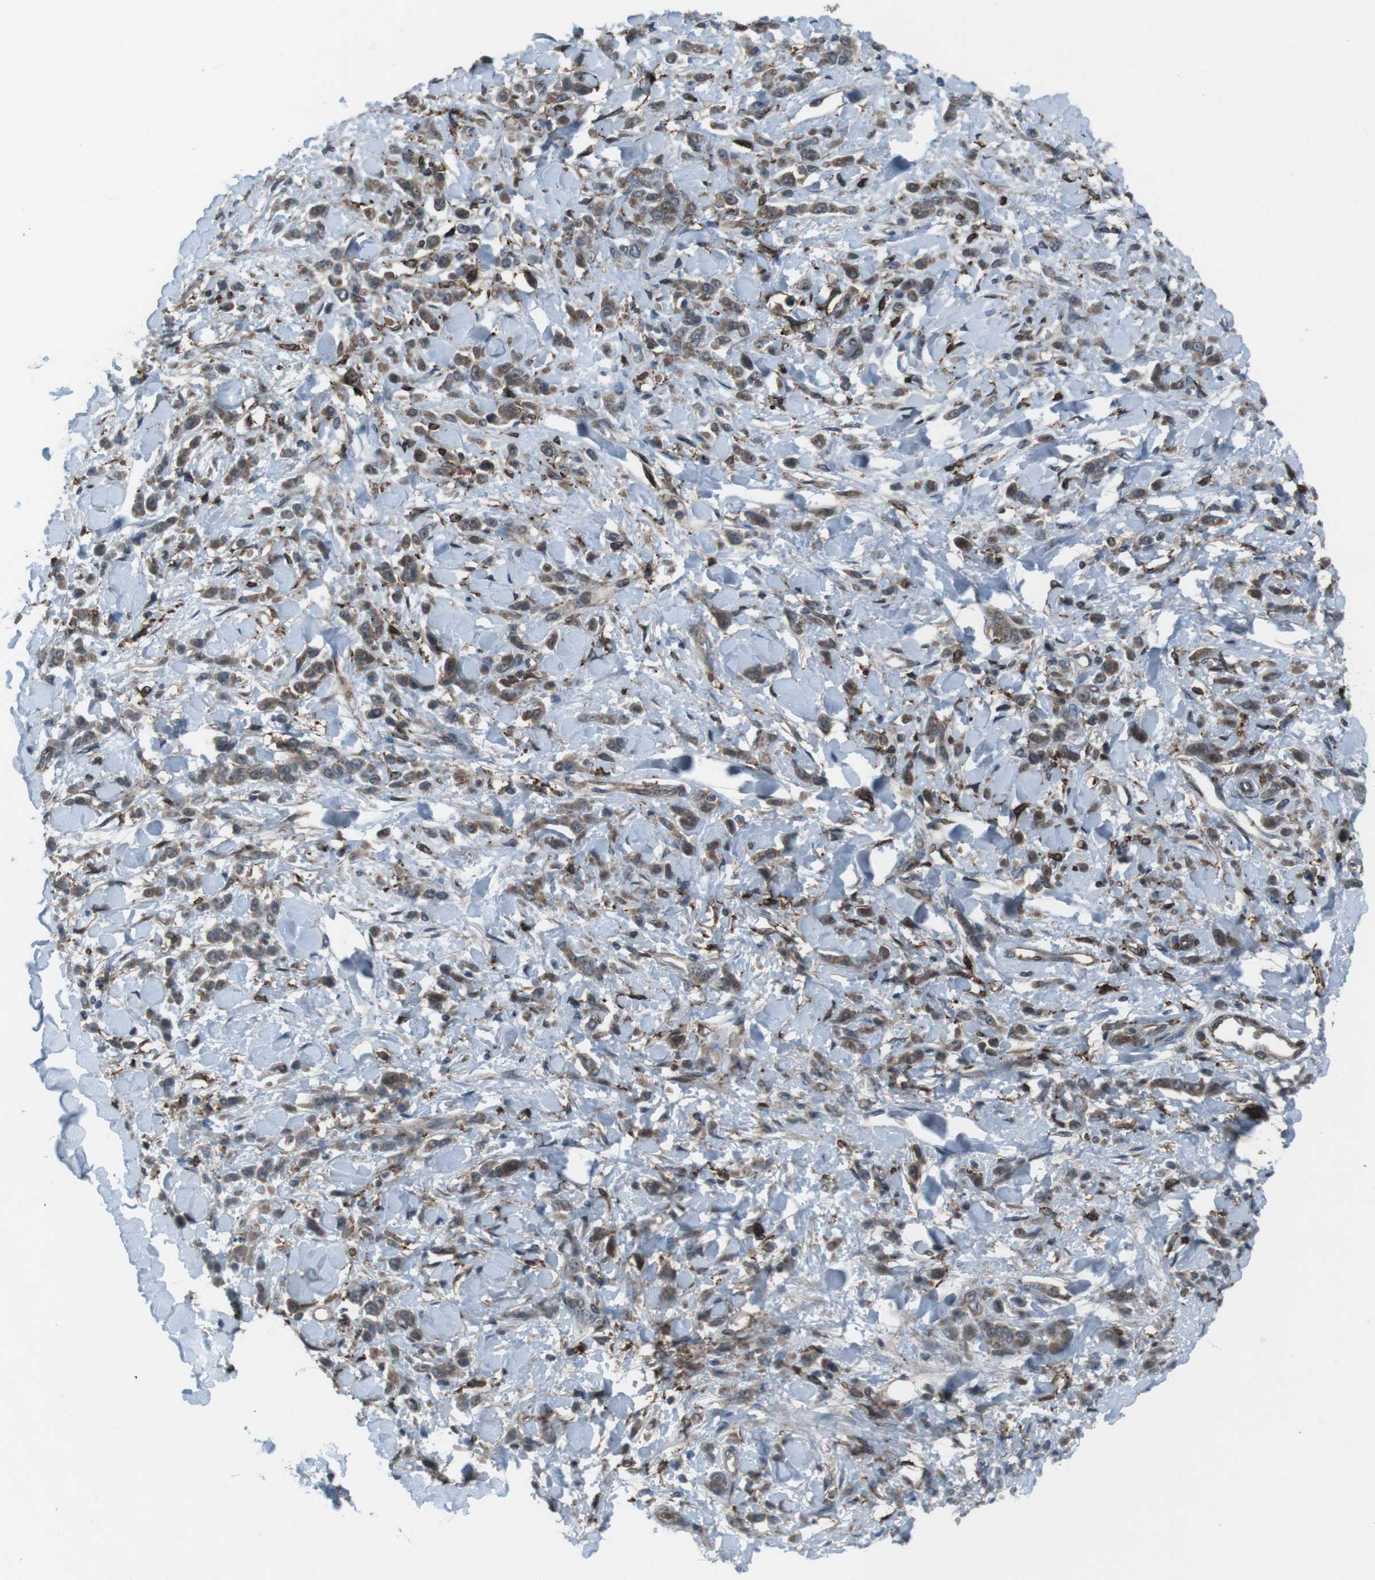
{"staining": {"intensity": "moderate", "quantity": ">75%", "location": "cytoplasmic/membranous"}, "tissue": "stomach cancer", "cell_type": "Tumor cells", "image_type": "cancer", "snomed": [{"axis": "morphology", "description": "Normal tissue, NOS"}, {"axis": "morphology", "description": "Adenocarcinoma, NOS"}, {"axis": "topography", "description": "Stomach"}], "caption": "Immunohistochemistry (IHC) (DAB) staining of stomach adenocarcinoma demonstrates moderate cytoplasmic/membranous protein staining in about >75% of tumor cells.", "gene": "GDF10", "patient": {"sex": "male", "age": 82}}